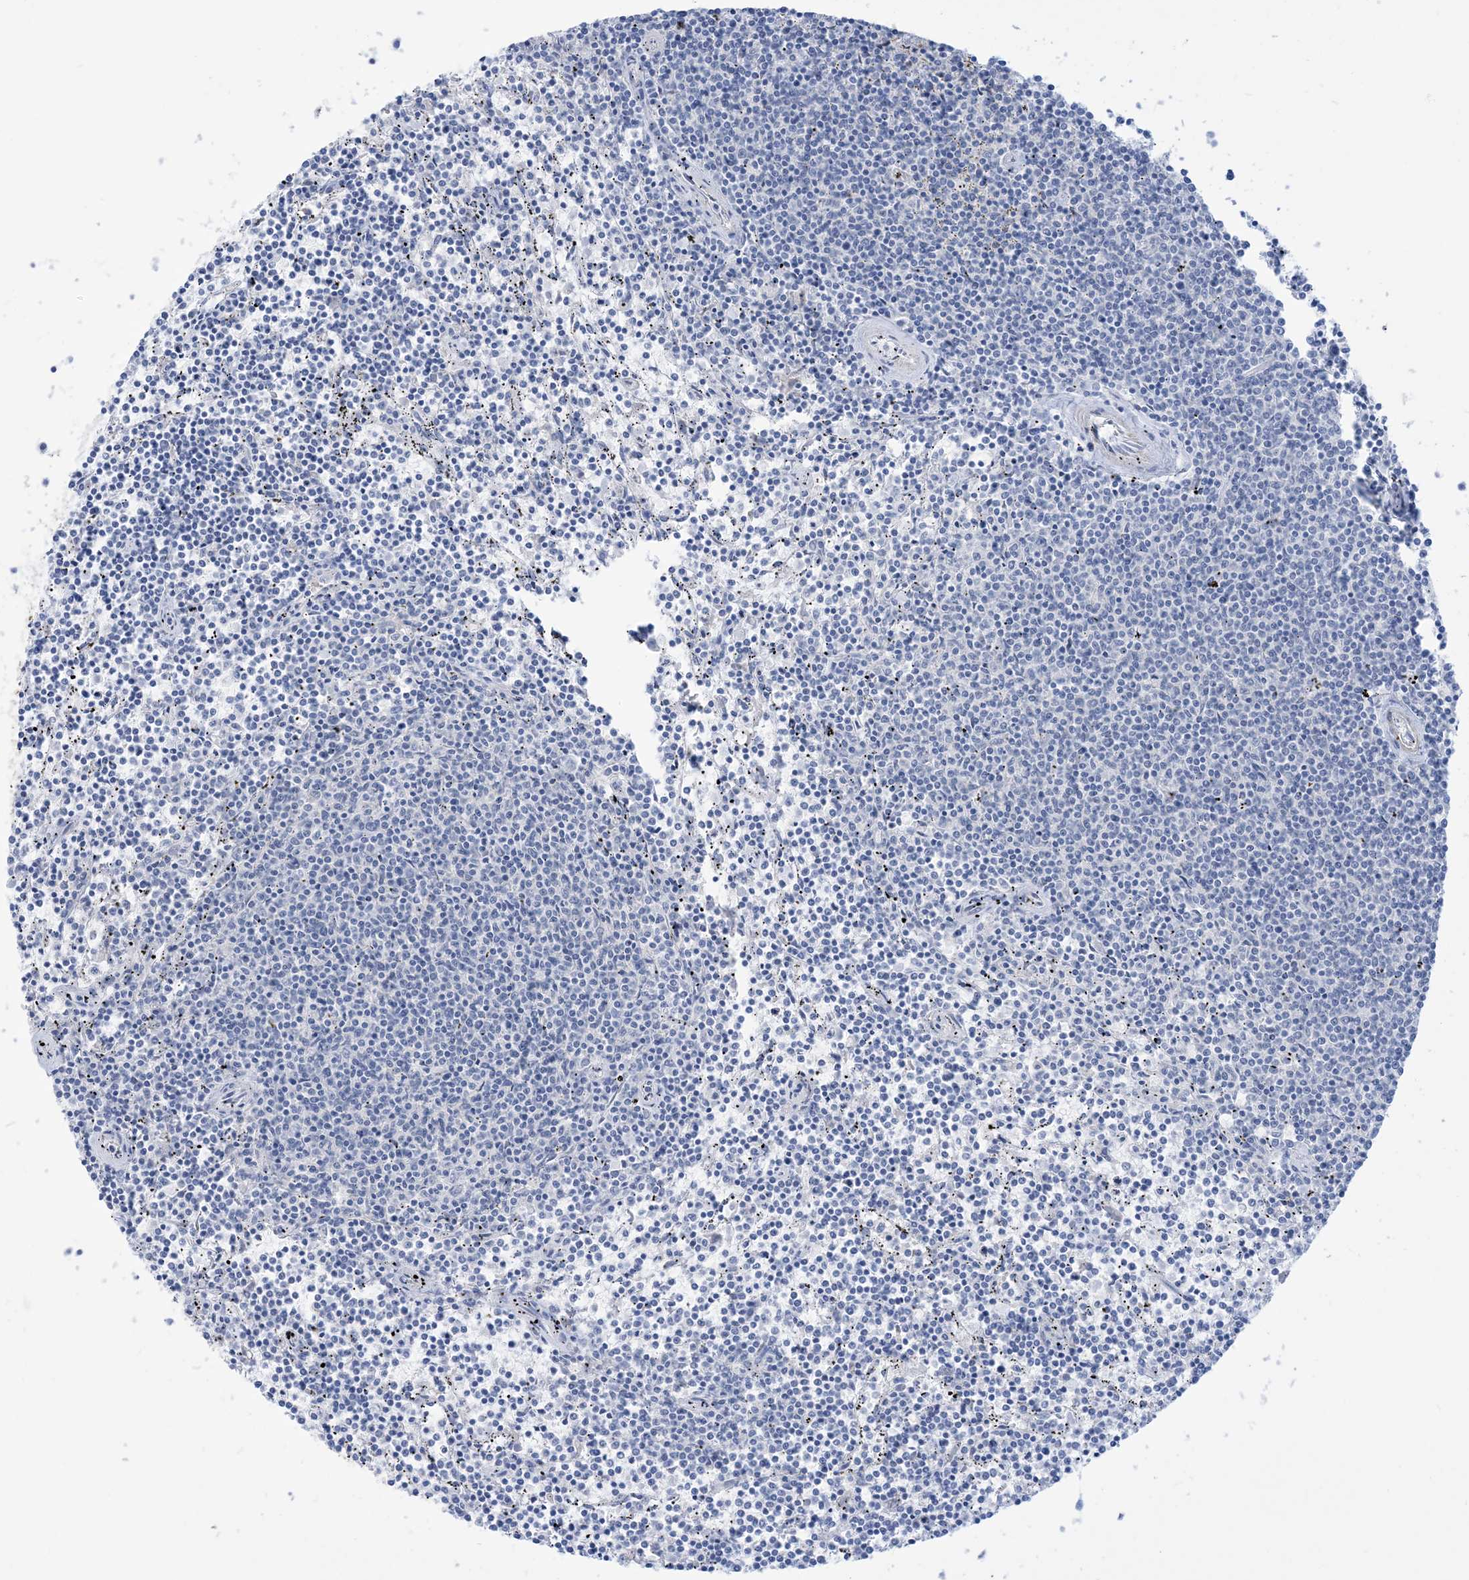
{"staining": {"intensity": "negative", "quantity": "none", "location": "none"}, "tissue": "lymphoma", "cell_type": "Tumor cells", "image_type": "cancer", "snomed": [{"axis": "morphology", "description": "Malignant lymphoma, non-Hodgkin's type, Low grade"}, {"axis": "topography", "description": "Spleen"}], "caption": "The histopathology image reveals no staining of tumor cells in malignant lymphoma, non-Hodgkin's type (low-grade). The staining was performed using DAB to visualize the protein expression in brown, while the nuclei were stained in blue with hematoxylin (Magnification: 20x).", "gene": "MARS2", "patient": {"sex": "female", "age": 50}}